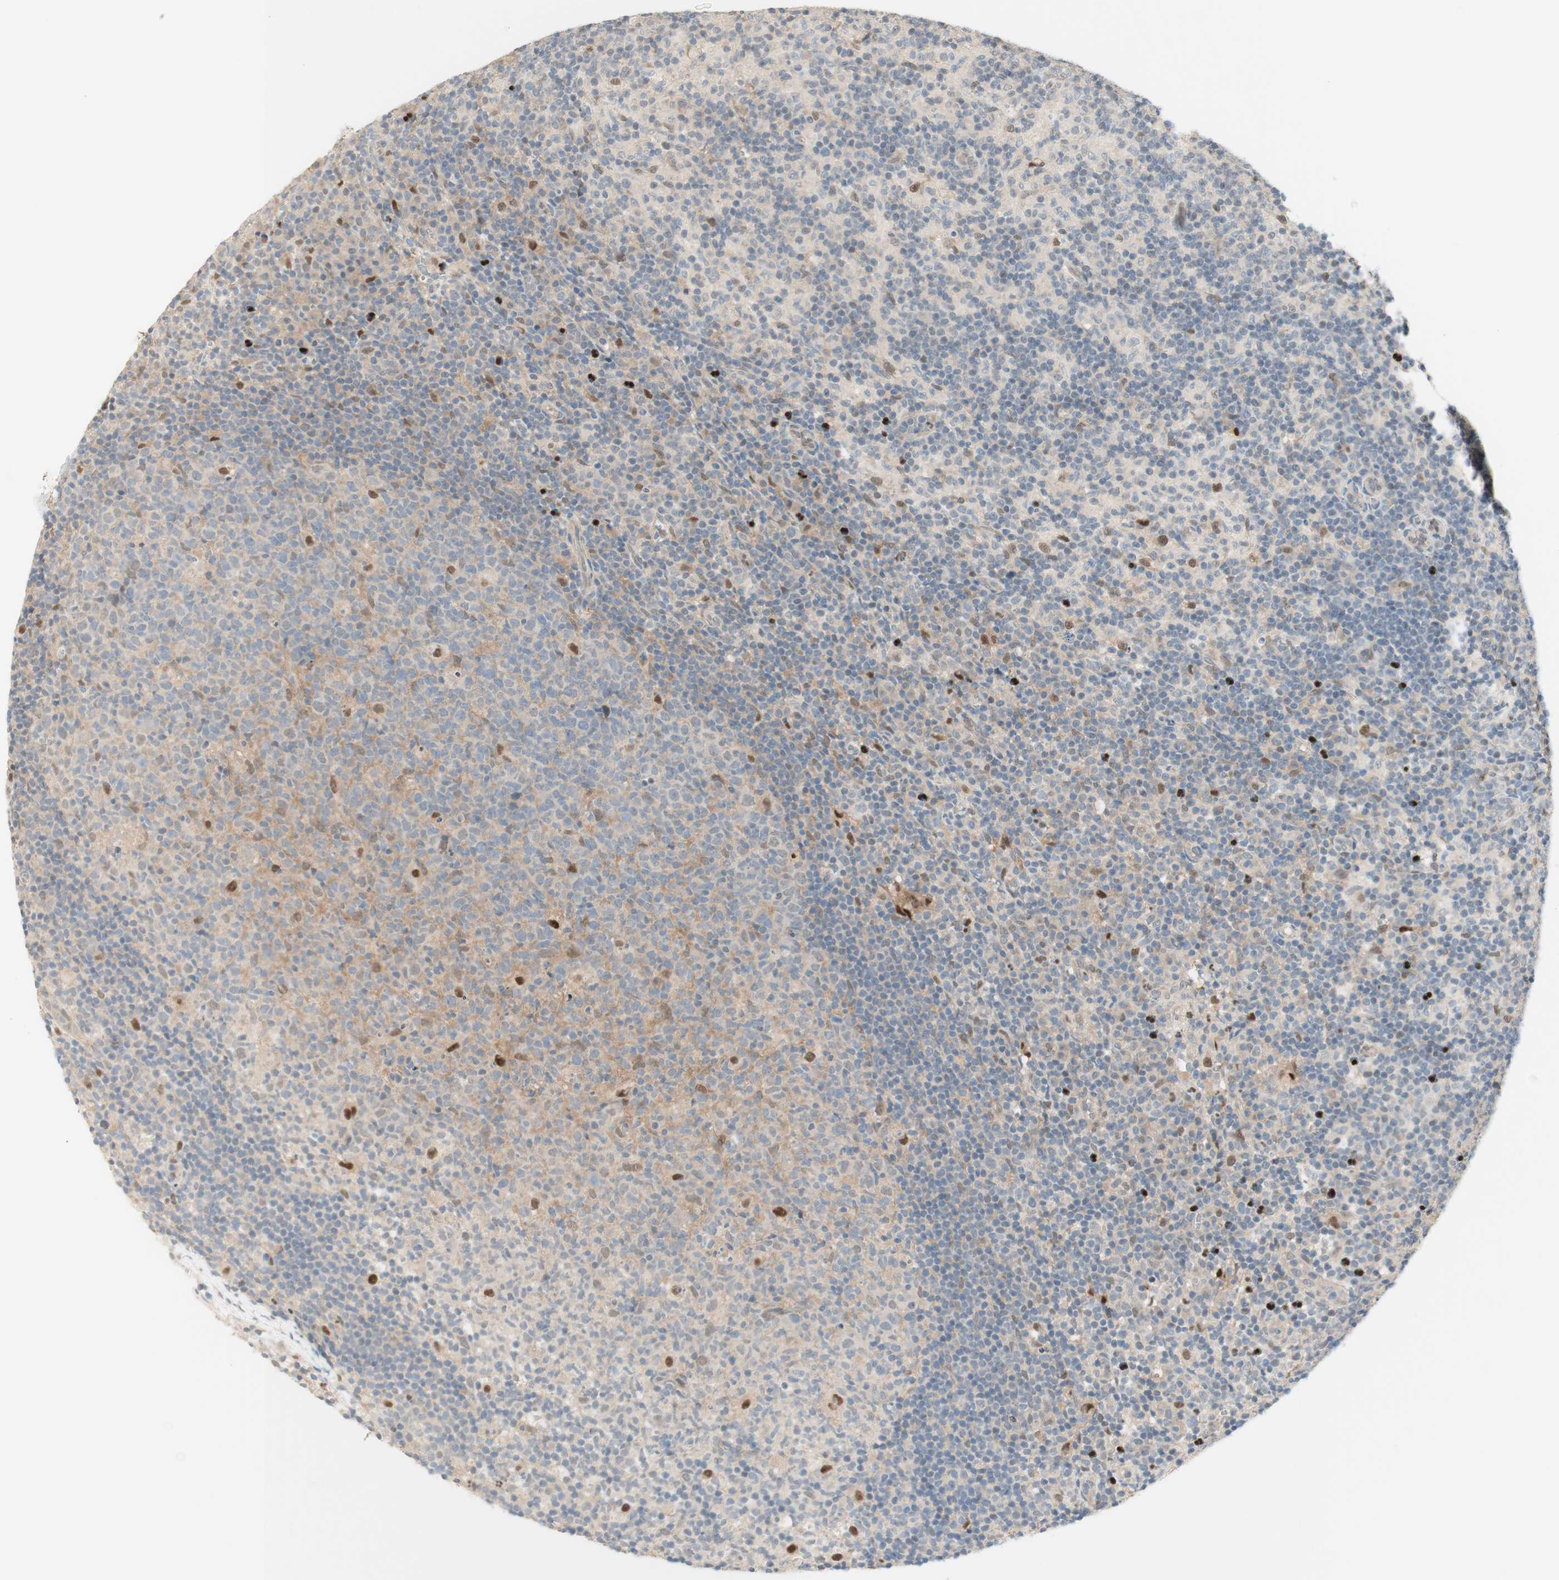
{"staining": {"intensity": "moderate", "quantity": "<25%", "location": "nuclear"}, "tissue": "lymph node", "cell_type": "Germinal center cells", "image_type": "normal", "snomed": [{"axis": "morphology", "description": "Normal tissue, NOS"}, {"axis": "morphology", "description": "Inflammation, NOS"}, {"axis": "topography", "description": "Lymph node"}], "caption": "A high-resolution photomicrograph shows immunohistochemistry staining of unremarkable lymph node, which exhibits moderate nuclear staining in approximately <25% of germinal center cells.", "gene": "RFNG", "patient": {"sex": "male", "age": 55}}